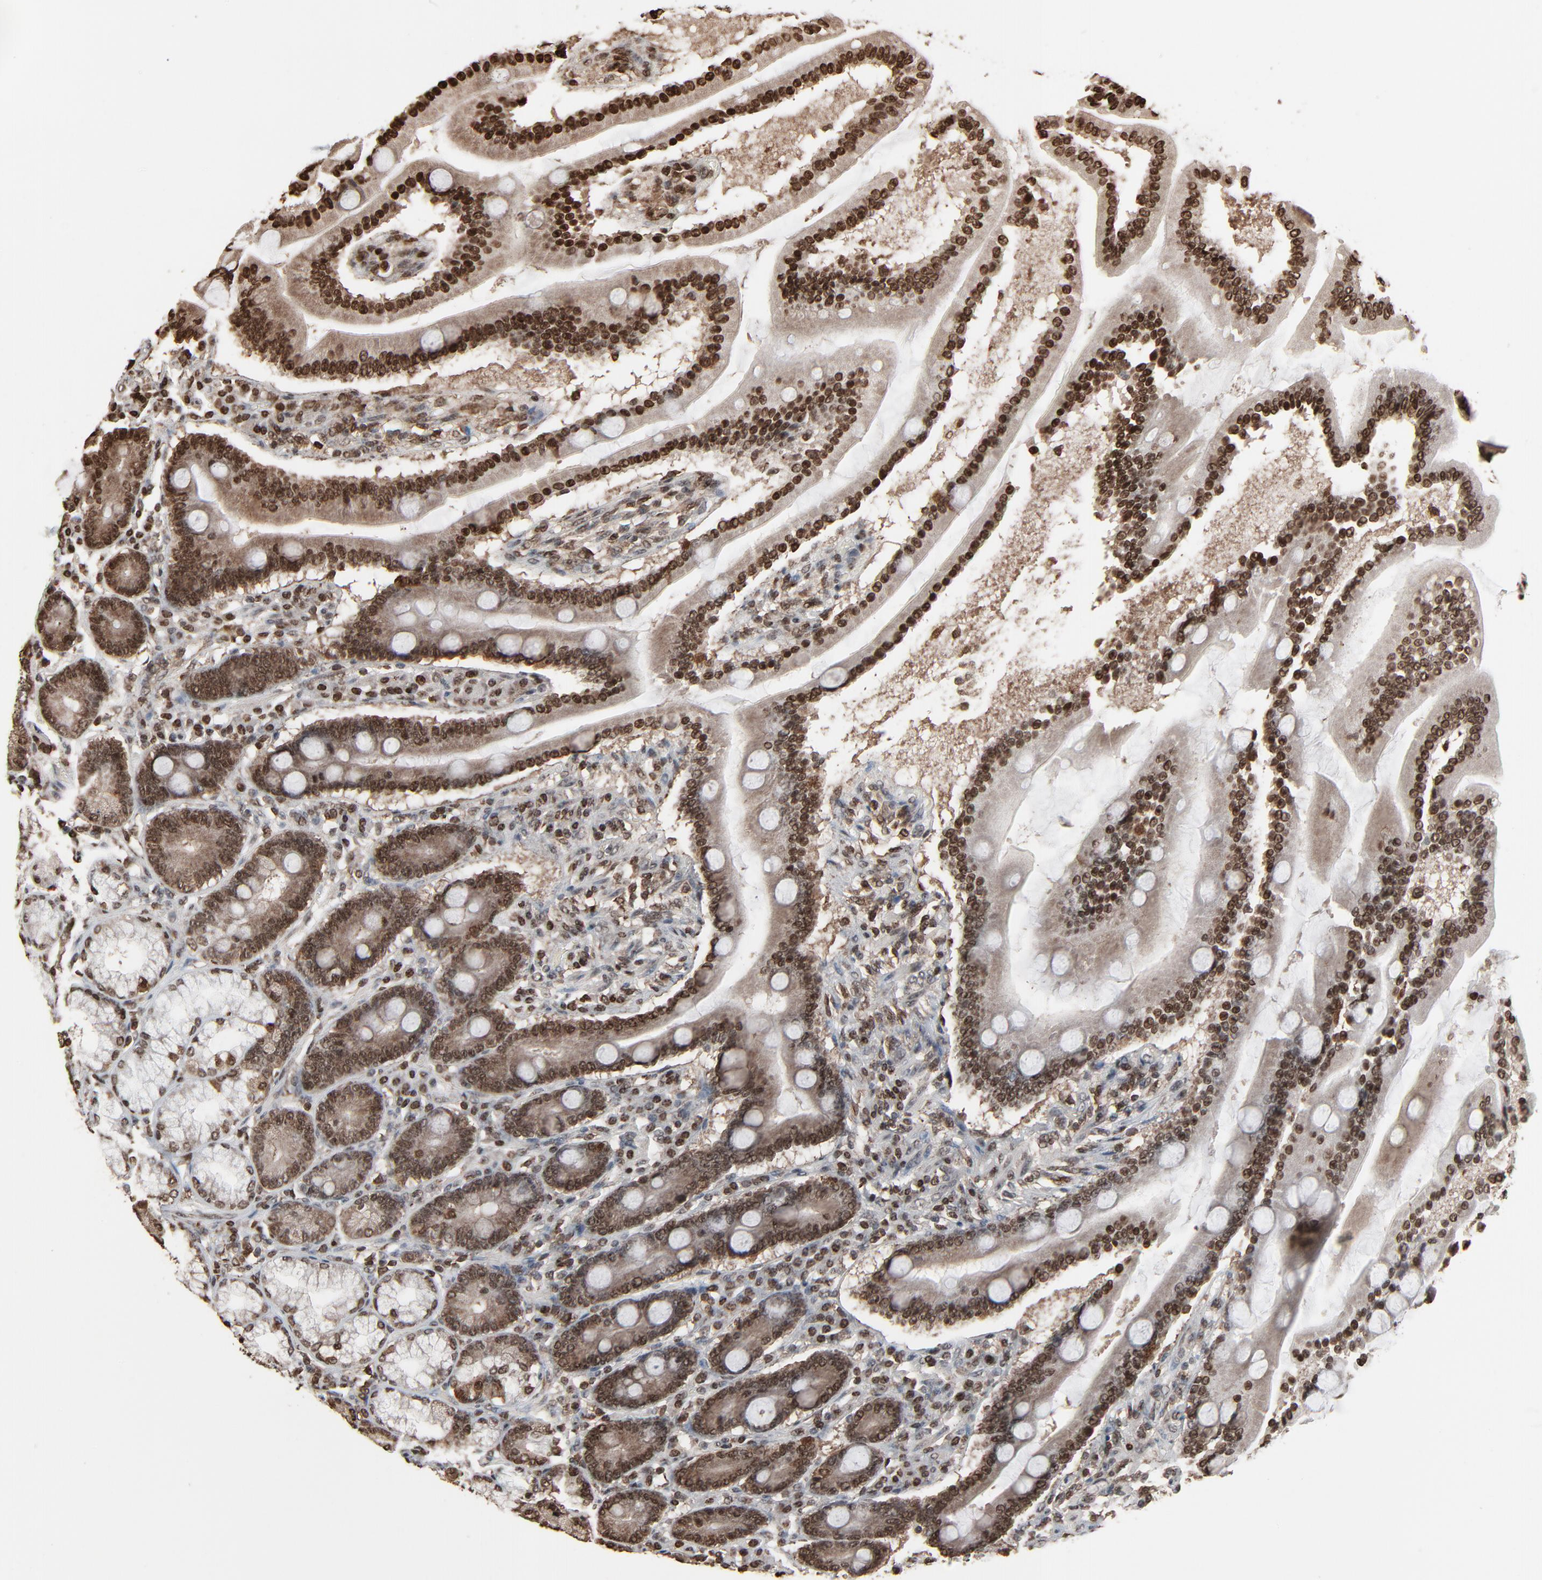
{"staining": {"intensity": "strong", "quantity": ">75%", "location": "cytoplasmic/membranous,nuclear"}, "tissue": "duodenum", "cell_type": "Glandular cells", "image_type": "normal", "snomed": [{"axis": "morphology", "description": "Normal tissue, NOS"}, {"axis": "topography", "description": "Duodenum"}], "caption": "Duodenum stained with DAB immunohistochemistry displays high levels of strong cytoplasmic/membranous,nuclear positivity in approximately >75% of glandular cells.", "gene": "RPS6KA3", "patient": {"sex": "female", "age": 64}}